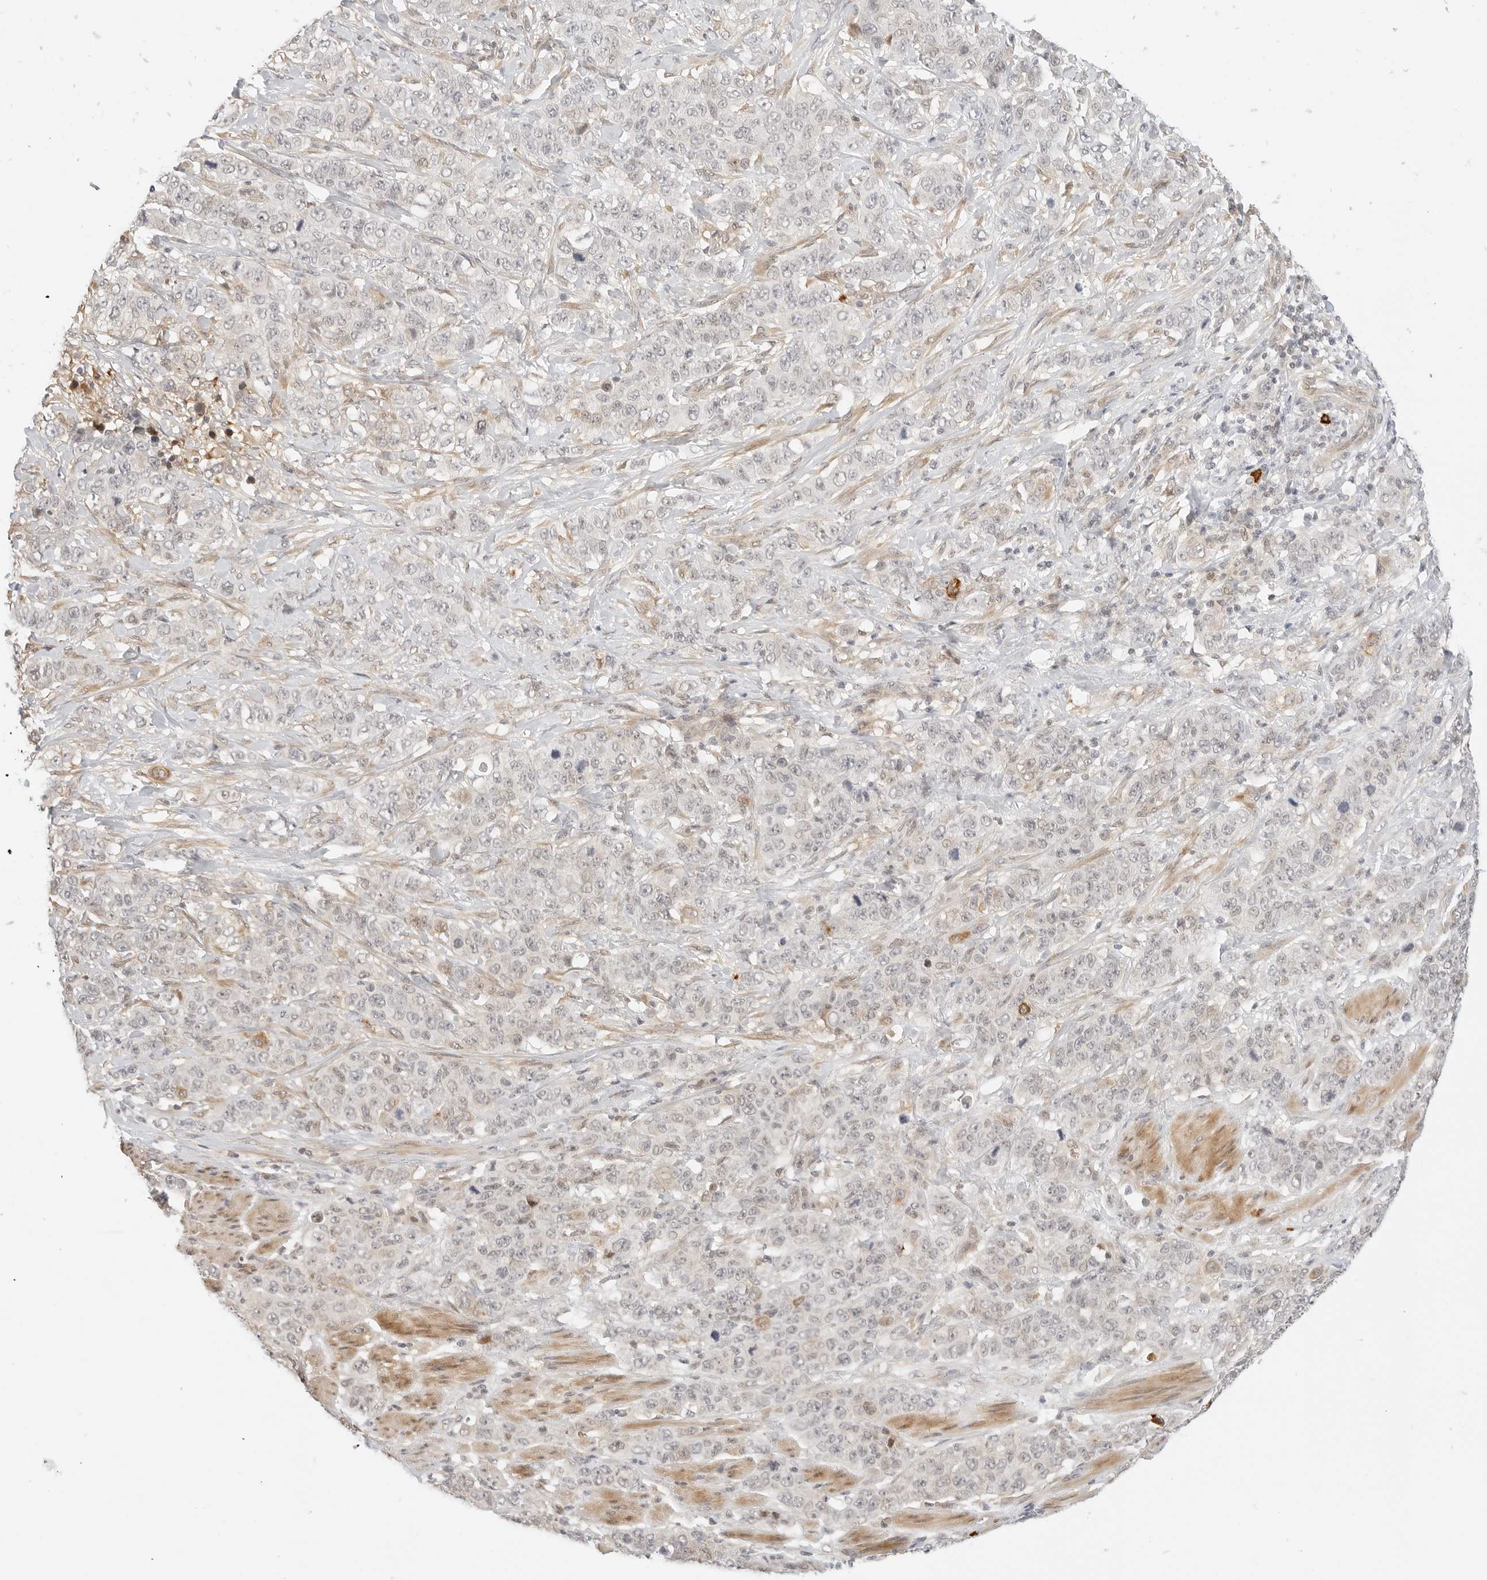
{"staining": {"intensity": "weak", "quantity": "25%-75%", "location": "nuclear"}, "tissue": "stomach cancer", "cell_type": "Tumor cells", "image_type": "cancer", "snomed": [{"axis": "morphology", "description": "Adenocarcinoma, NOS"}, {"axis": "topography", "description": "Stomach"}], "caption": "The micrograph demonstrates a brown stain indicating the presence of a protein in the nuclear of tumor cells in adenocarcinoma (stomach).", "gene": "TEKT2", "patient": {"sex": "male", "age": 48}}